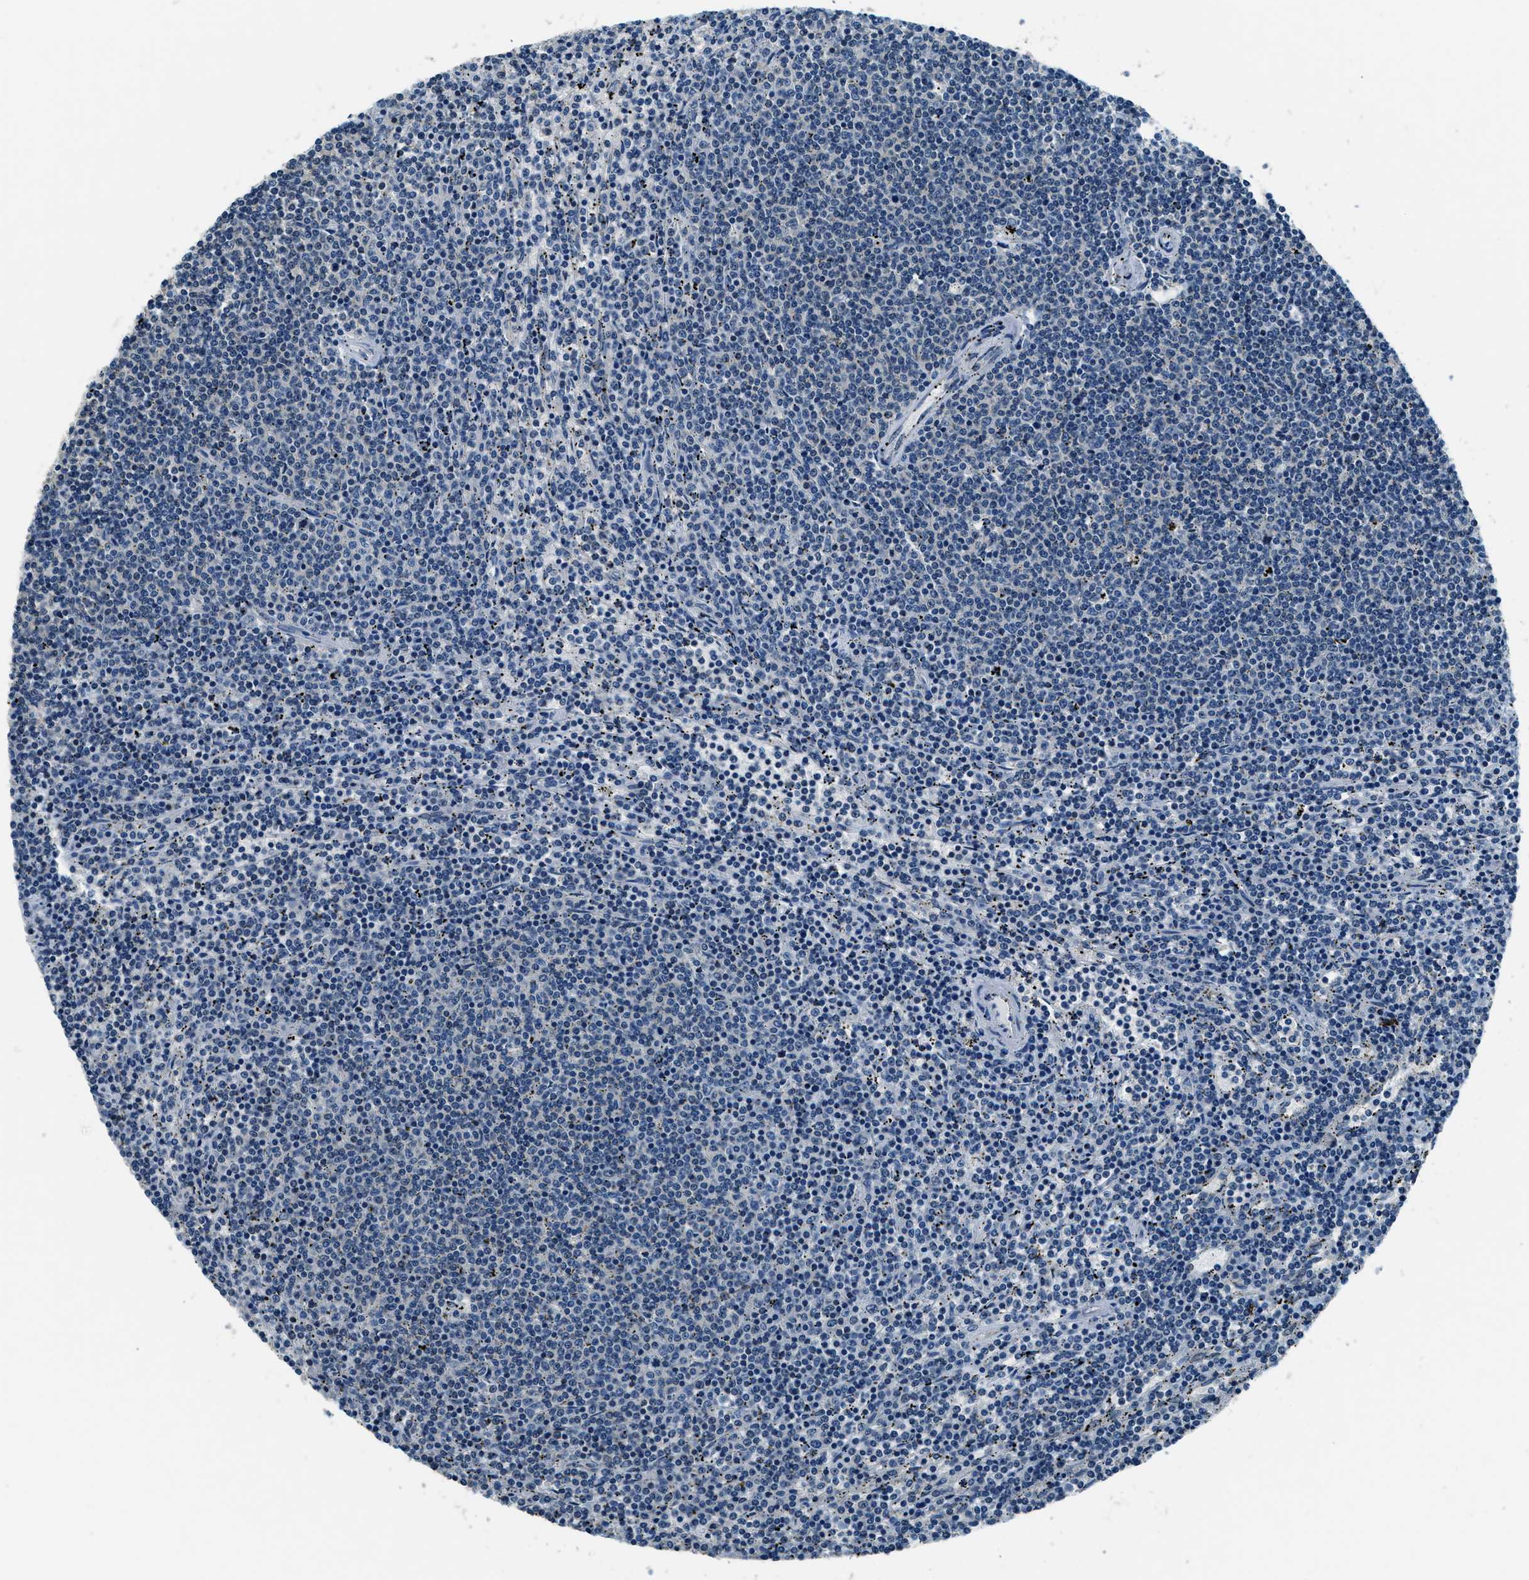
{"staining": {"intensity": "negative", "quantity": "none", "location": "none"}, "tissue": "lymphoma", "cell_type": "Tumor cells", "image_type": "cancer", "snomed": [{"axis": "morphology", "description": "Malignant lymphoma, non-Hodgkin's type, Low grade"}, {"axis": "topography", "description": "Spleen"}], "caption": "Protein analysis of lymphoma demonstrates no significant expression in tumor cells. Brightfield microscopy of IHC stained with DAB (brown) and hematoxylin (blue), captured at high magnification.", "gene": "NME8", "patient": {"sex": "female", "age": 50}}